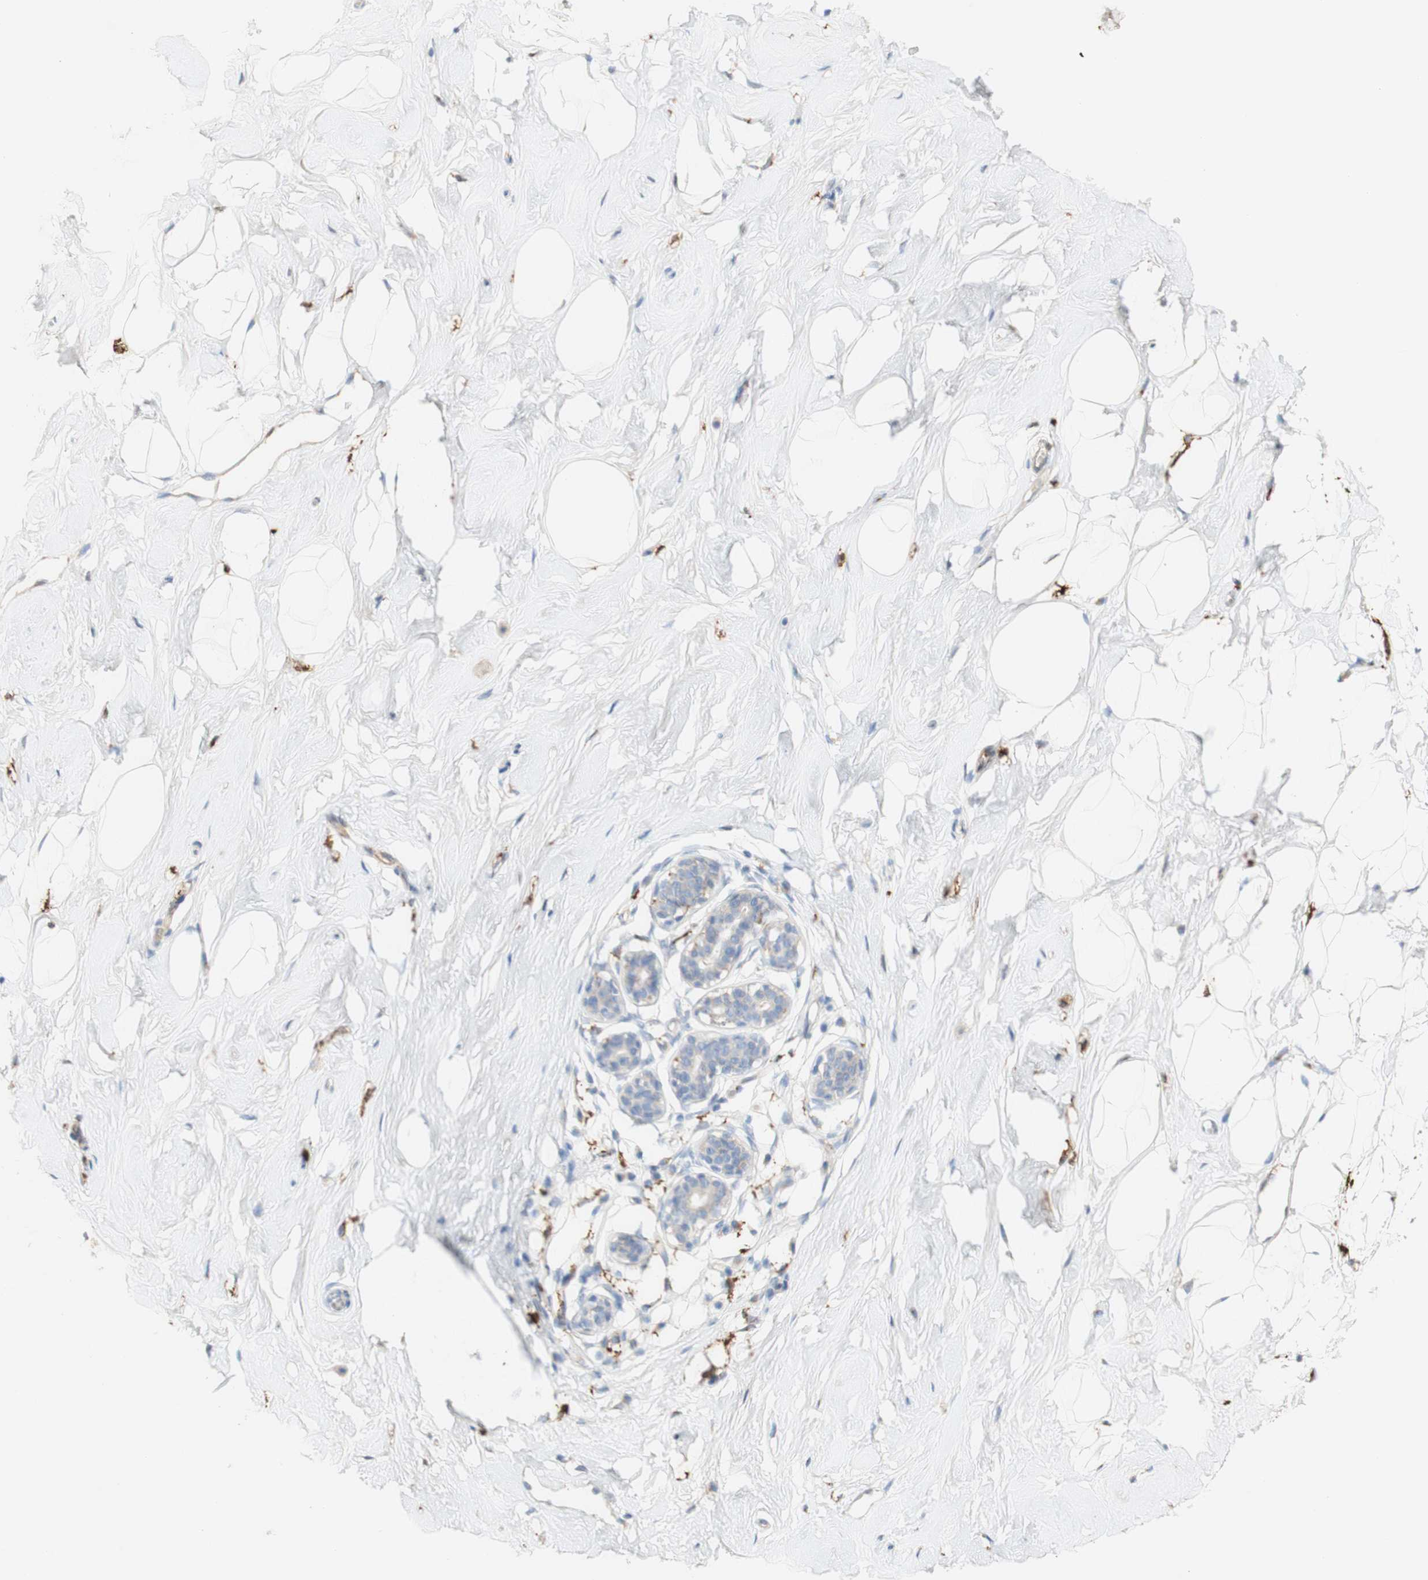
{"staining": {"intensity": "negative", "quantity": "none", "location": "none"}, "tissue": "breast", "cell_type": "Adipocytes", "image_type": "normal", "snomed": [{"axis": "morphology", "description": "Normal tissue, NOS"}, {"axis": "topography", "description": "Breast"}], "caption": "IHC of unremarkable breast displays no positivity in adipocytes.", "gene": "FCGRT", "patient": {"sex": "female", "age": 23}}